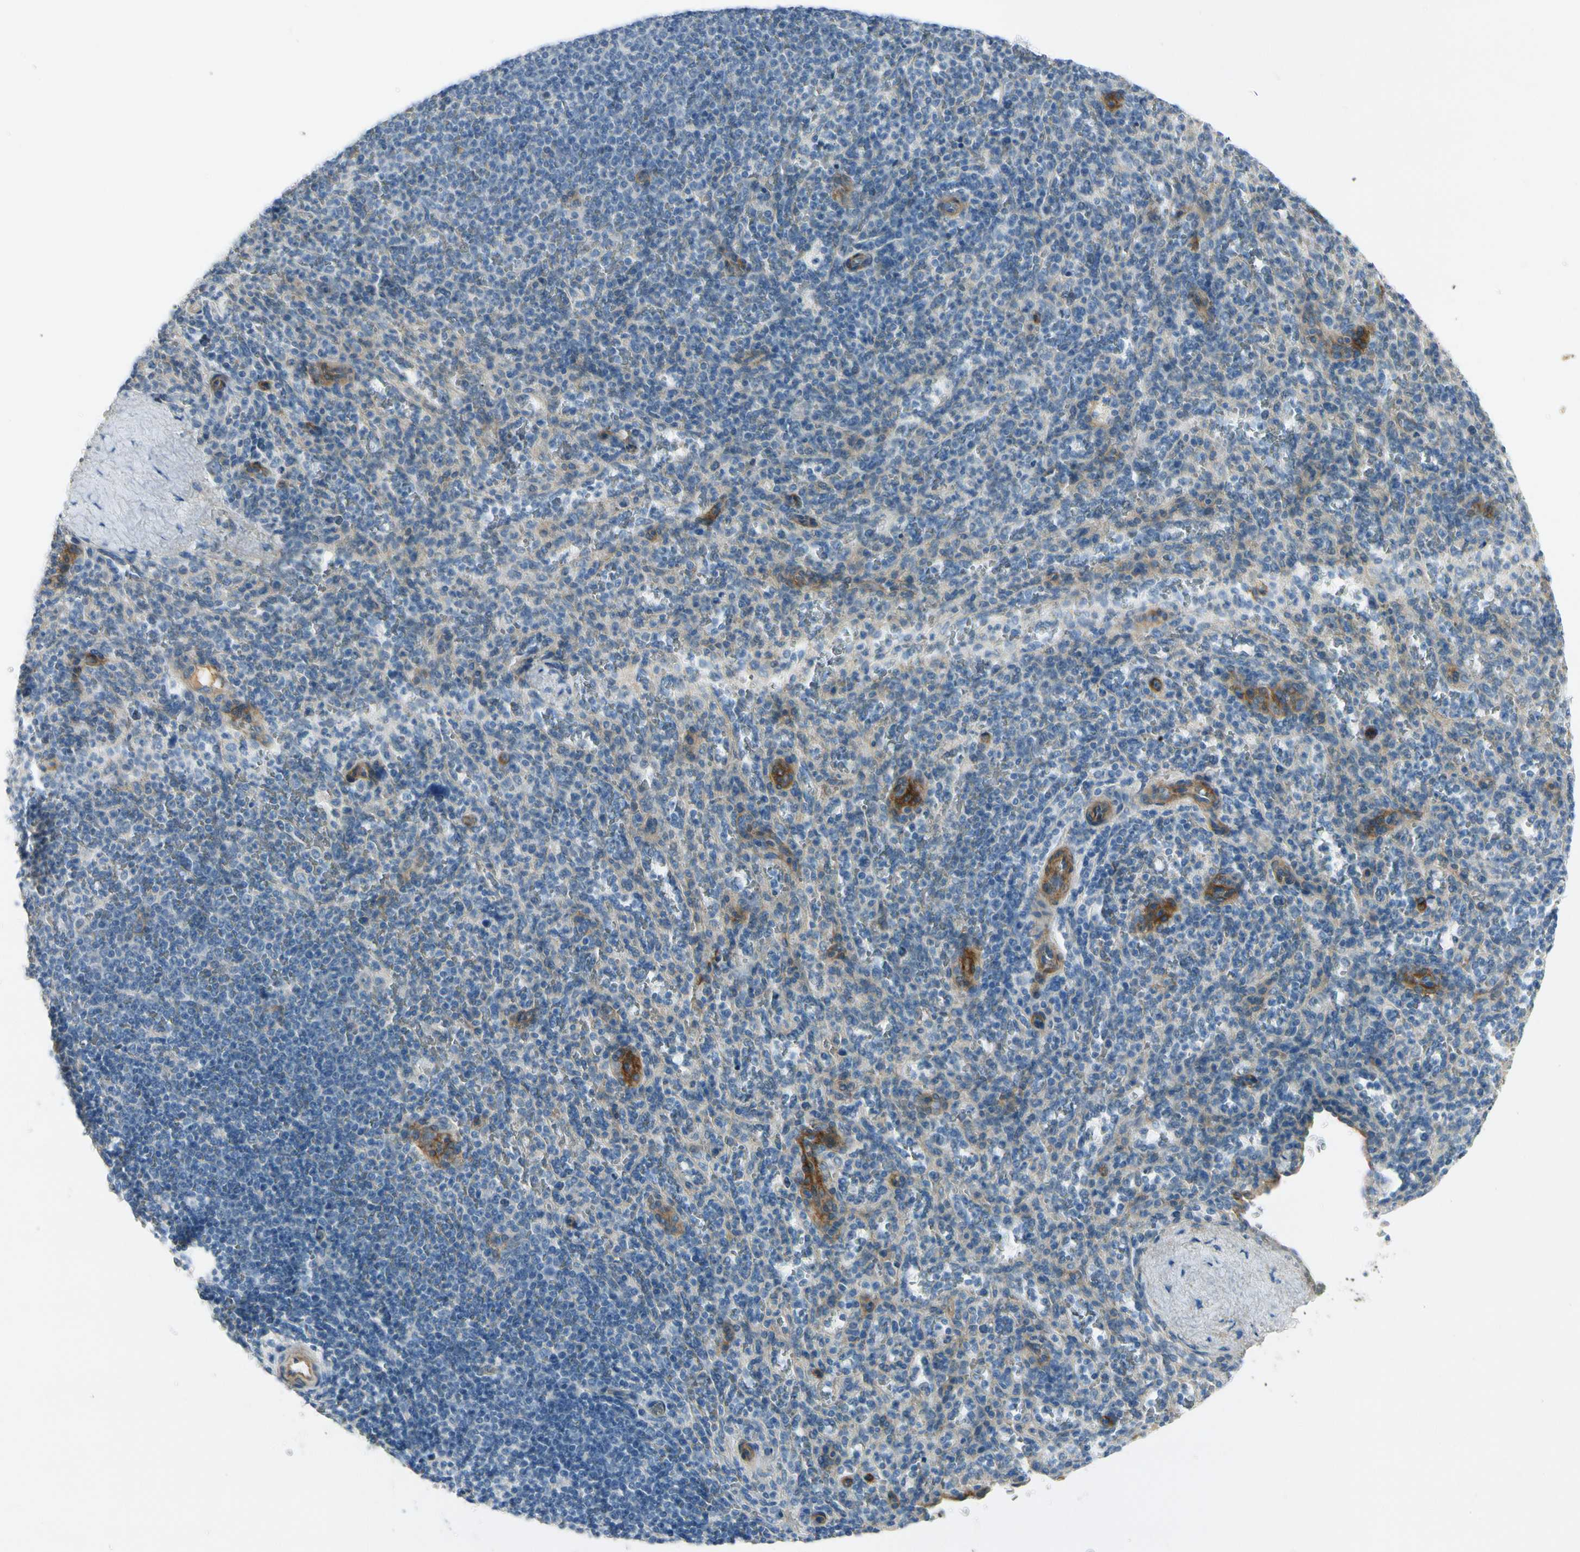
{"staining": {"intensity": "weak", "quantity": "<25%", "location": "cytoplasmic/membranous"}, "tissue": "spleen", "cell_type": "Cells in red pulp", "image_type": "normal", "snomed": [{"axis": "morphology", "description": "Normal tissue, NOS"}, {"axis": "topography", "description": "Spleen"}], "caption": "DAB immunohistochemical staining of normal human spleen displays no significant positivity in cells in red pulp.", "gene": "ITGA3", "patient": {"sex": "male", "age": 36}}